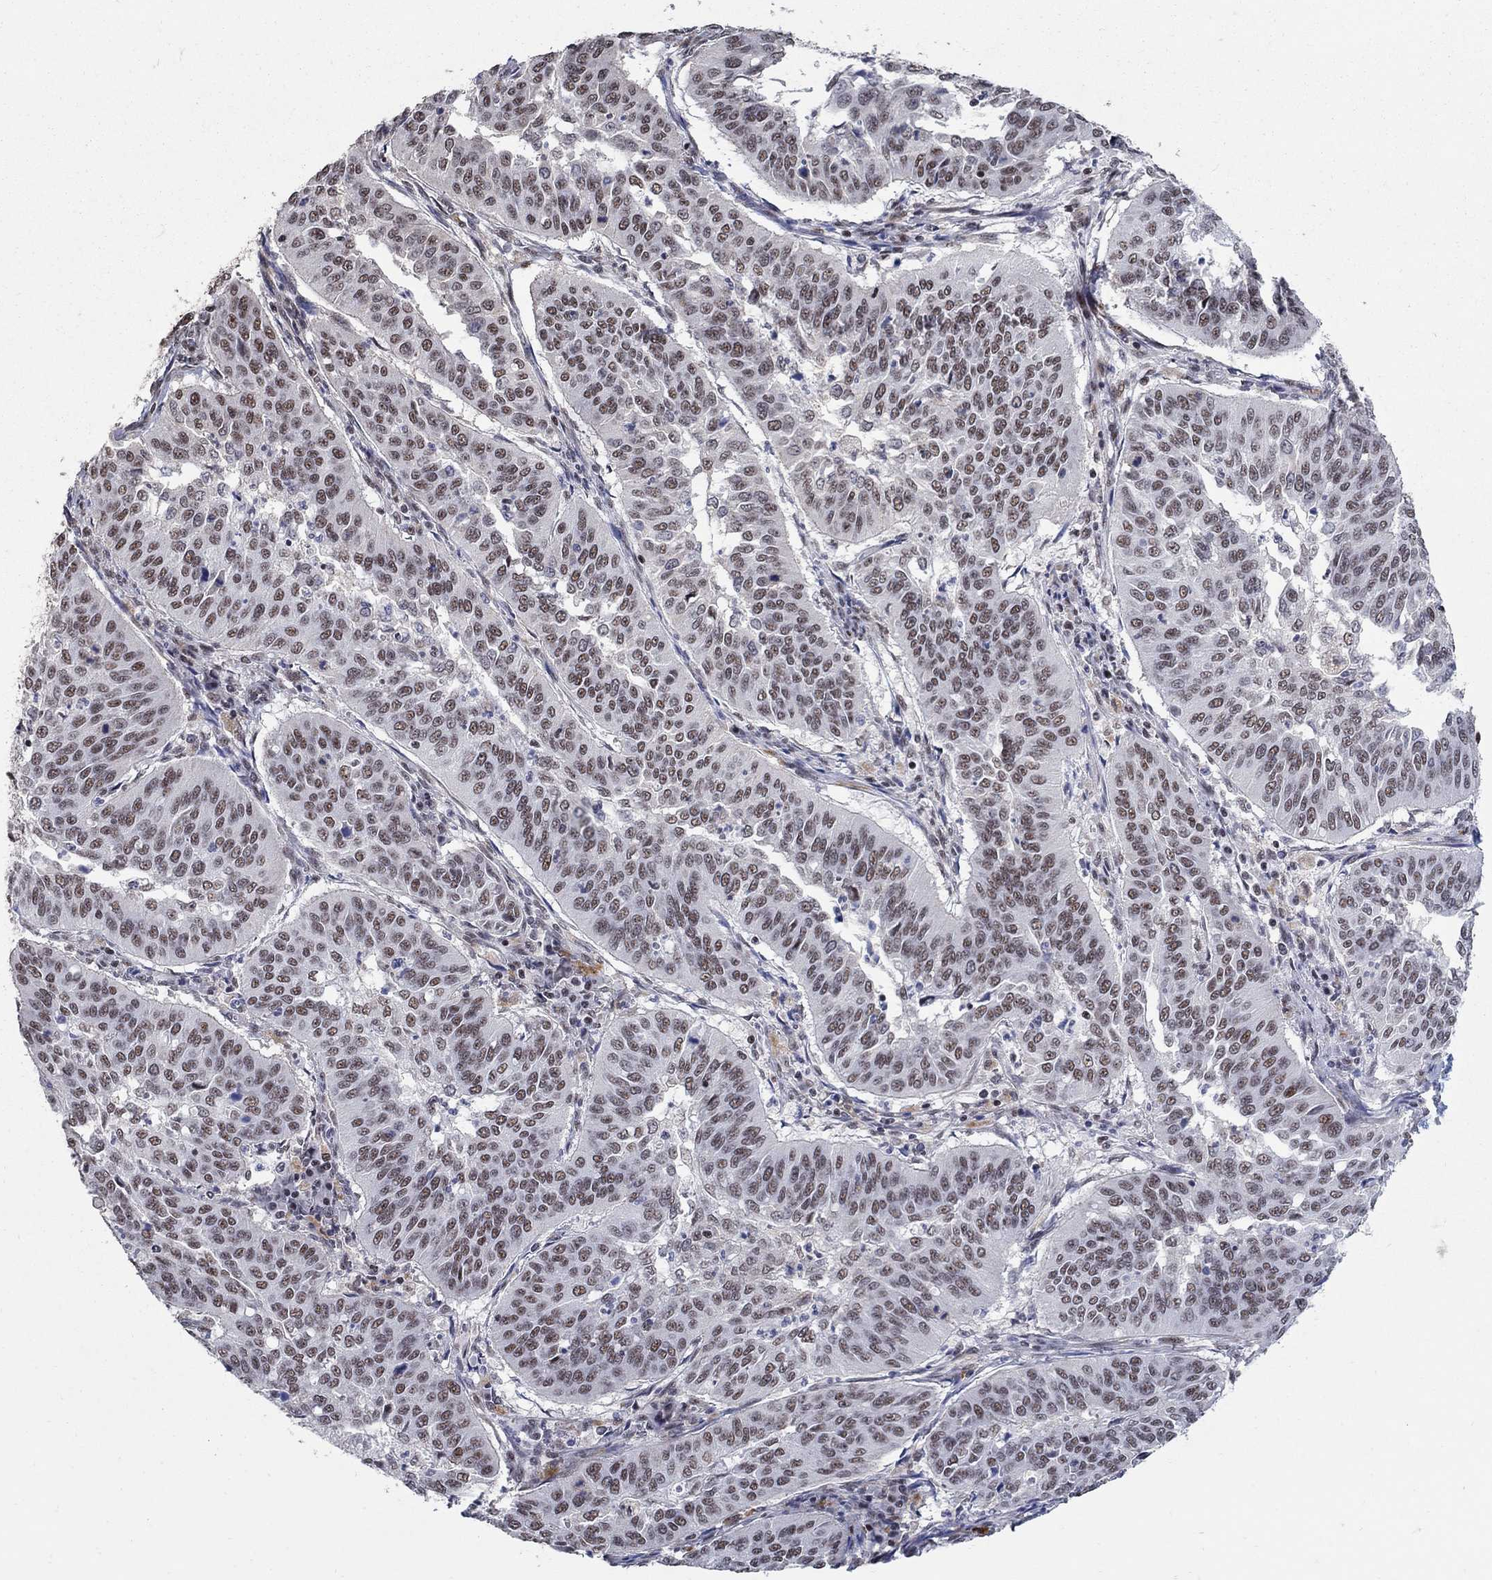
{"staining": {"intensity": "moderate", "quantity": ">75%", "location": "nuclear"}, "tissue": "cervical cancer", "cell_type": "Tumor cells", "image_type": "cancer", "snomed": [{"axis": "morphology", "description": "Normal tissue, NOS"}, {"axis": "morphology", "description": "Squamous cell carcinoma, NOS"}, {"axis": "topography", "description": "Cervix"}], "caption": "Immunohistochemical staining of human squamous cell carcinoma (cervical) exhibits moderate nuclear protein positivity in approximately >75% of tumor cells.", "gene": "PNISR", "patient": {"sex": "female", "age": 39}}